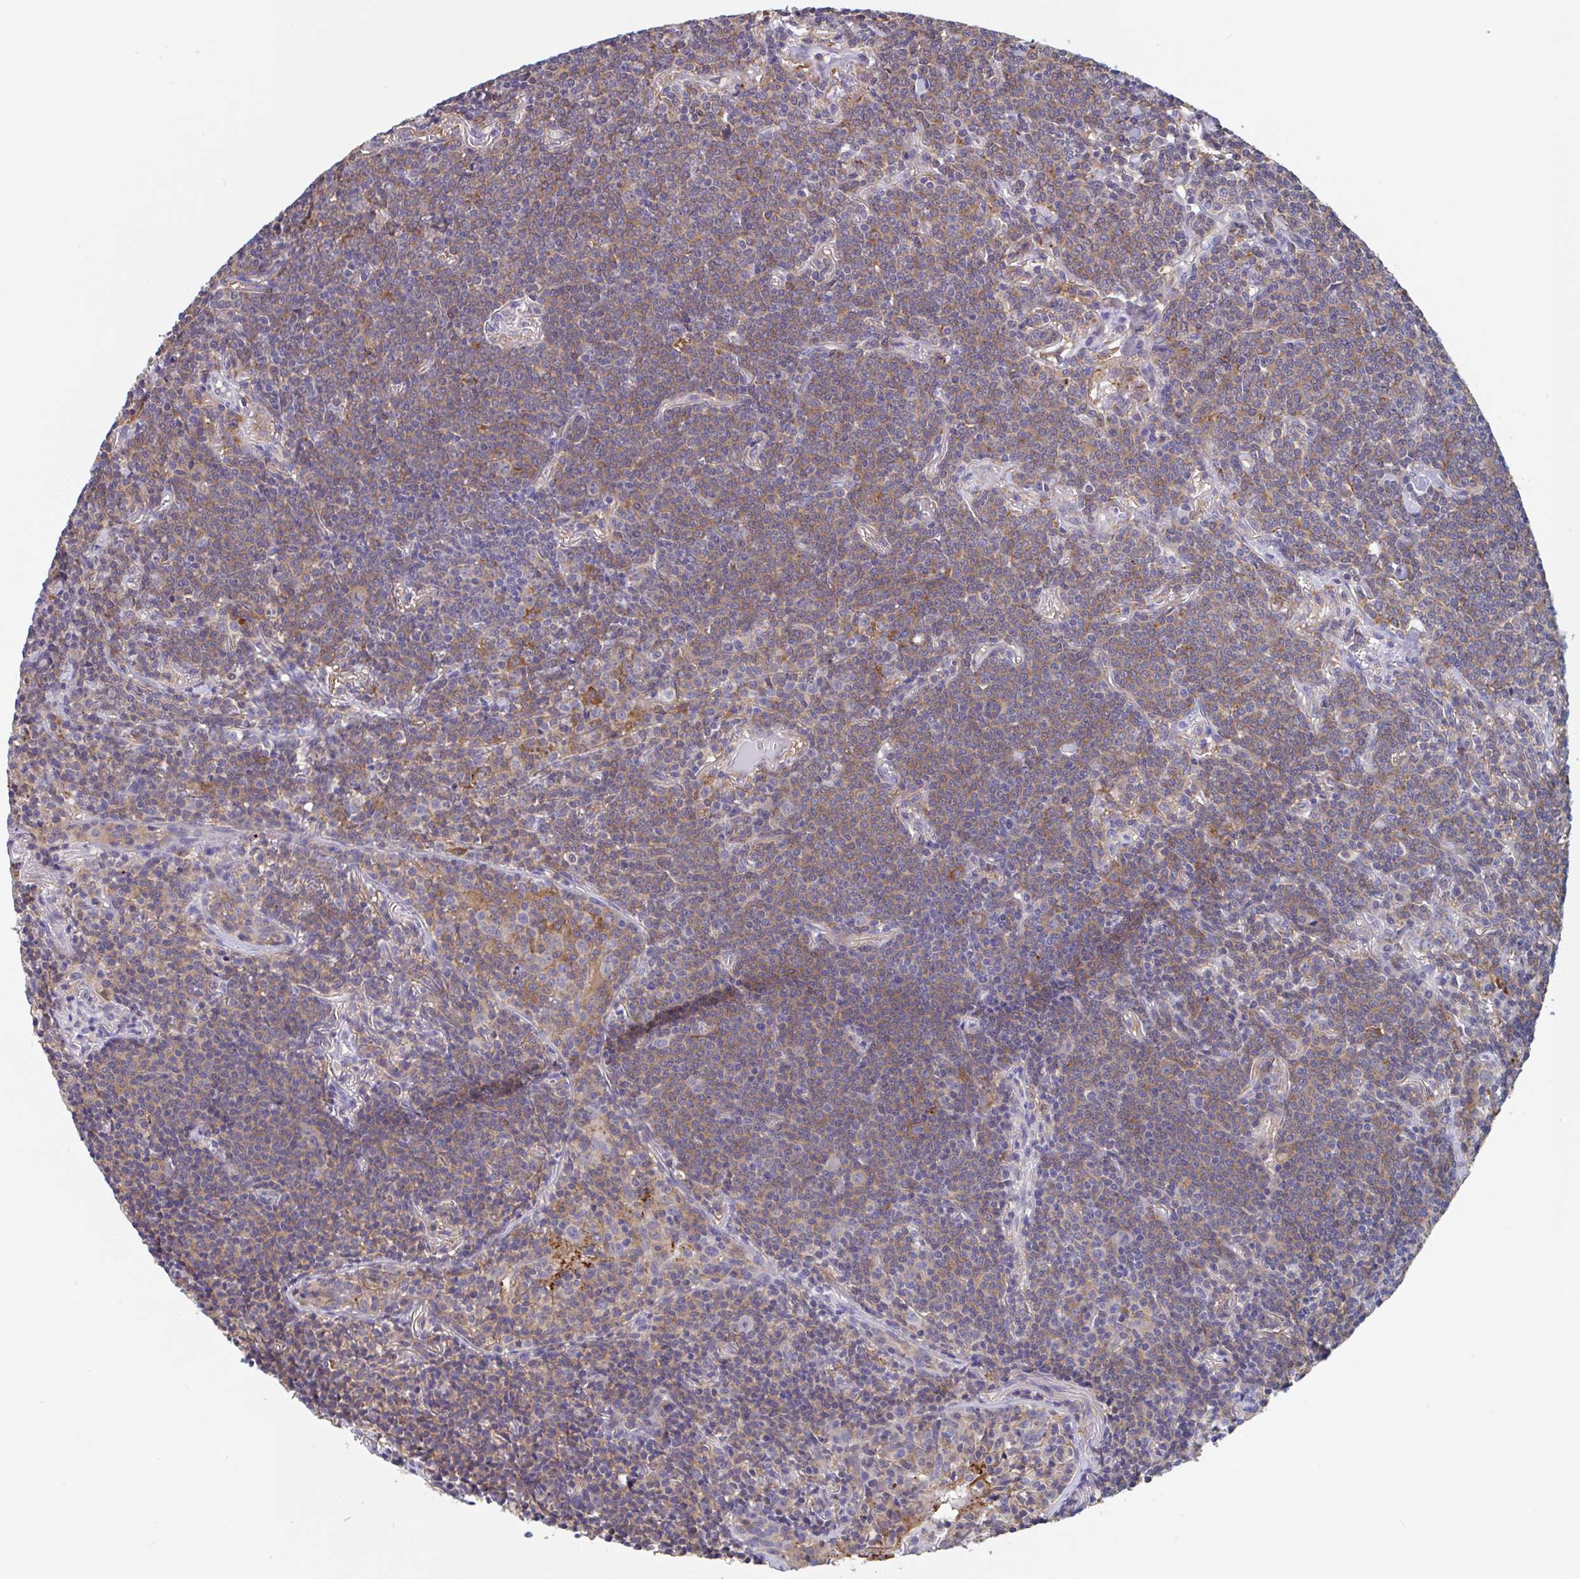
{"staining": {"intensity": "moderate", "quantity": ">75%", "location": "cytoplasmic/membranous"}, "tissue": "lymphoma", "cell_type": "Tumor cells", "image_type": "cancer", "snomed": [{"axis": "morphology", "description": "Malignant lymphoma, non-Hodgkin's type, Low grade"}, {"axis": "topography", "description": "Lung"}], "caption": "Lymphoma stained with immunohistochemistry (IHC) demonstrates moderate cytoplasmic/membranous expression in about >75% of tumor cells.", "gene": "SNX8", "patient": {"sex": "female", "age": 71}}